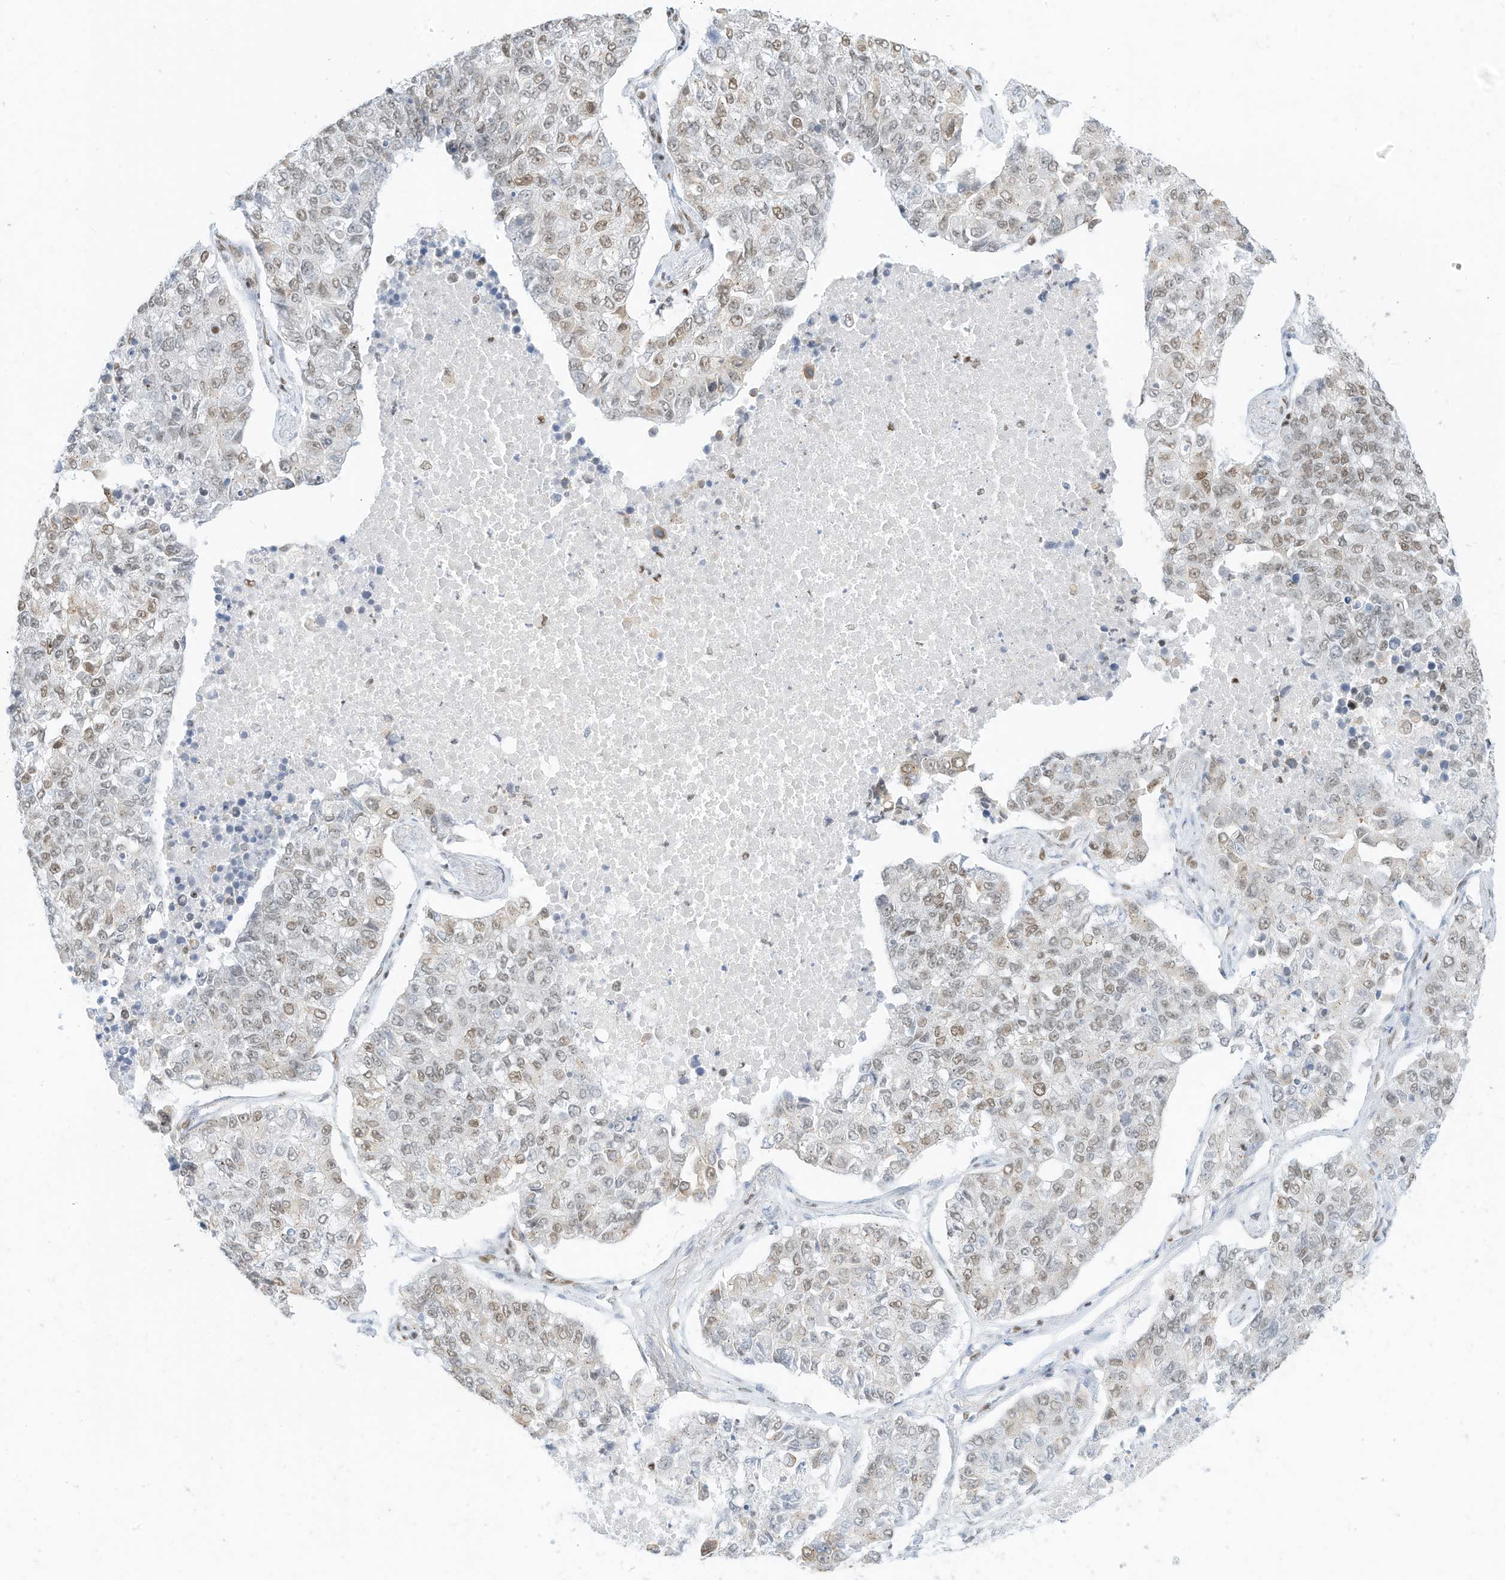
{"staining": {"intensity": "weak", "quantity": ">75%", "location": "nuclear"}, "tissue": "lung cancer", "cell_type": "Tumor cells", "image_type": "cancer", "snomed": [{"axis": "morphology", "description": "Adenocarcinoma, NOS"}, {"axis": "topography", "description": "Lung"}], "caption": "Lung cancer (adenocarcinoma) tissue reveals weak nuclear staining in approximately >75% of tumor cells, visualized by immunohistochemistry. (IHC, brightfield microscopy, high magnification).", "gene": "SMARCA2", "patient": {"sex": "male", "age": 49}}